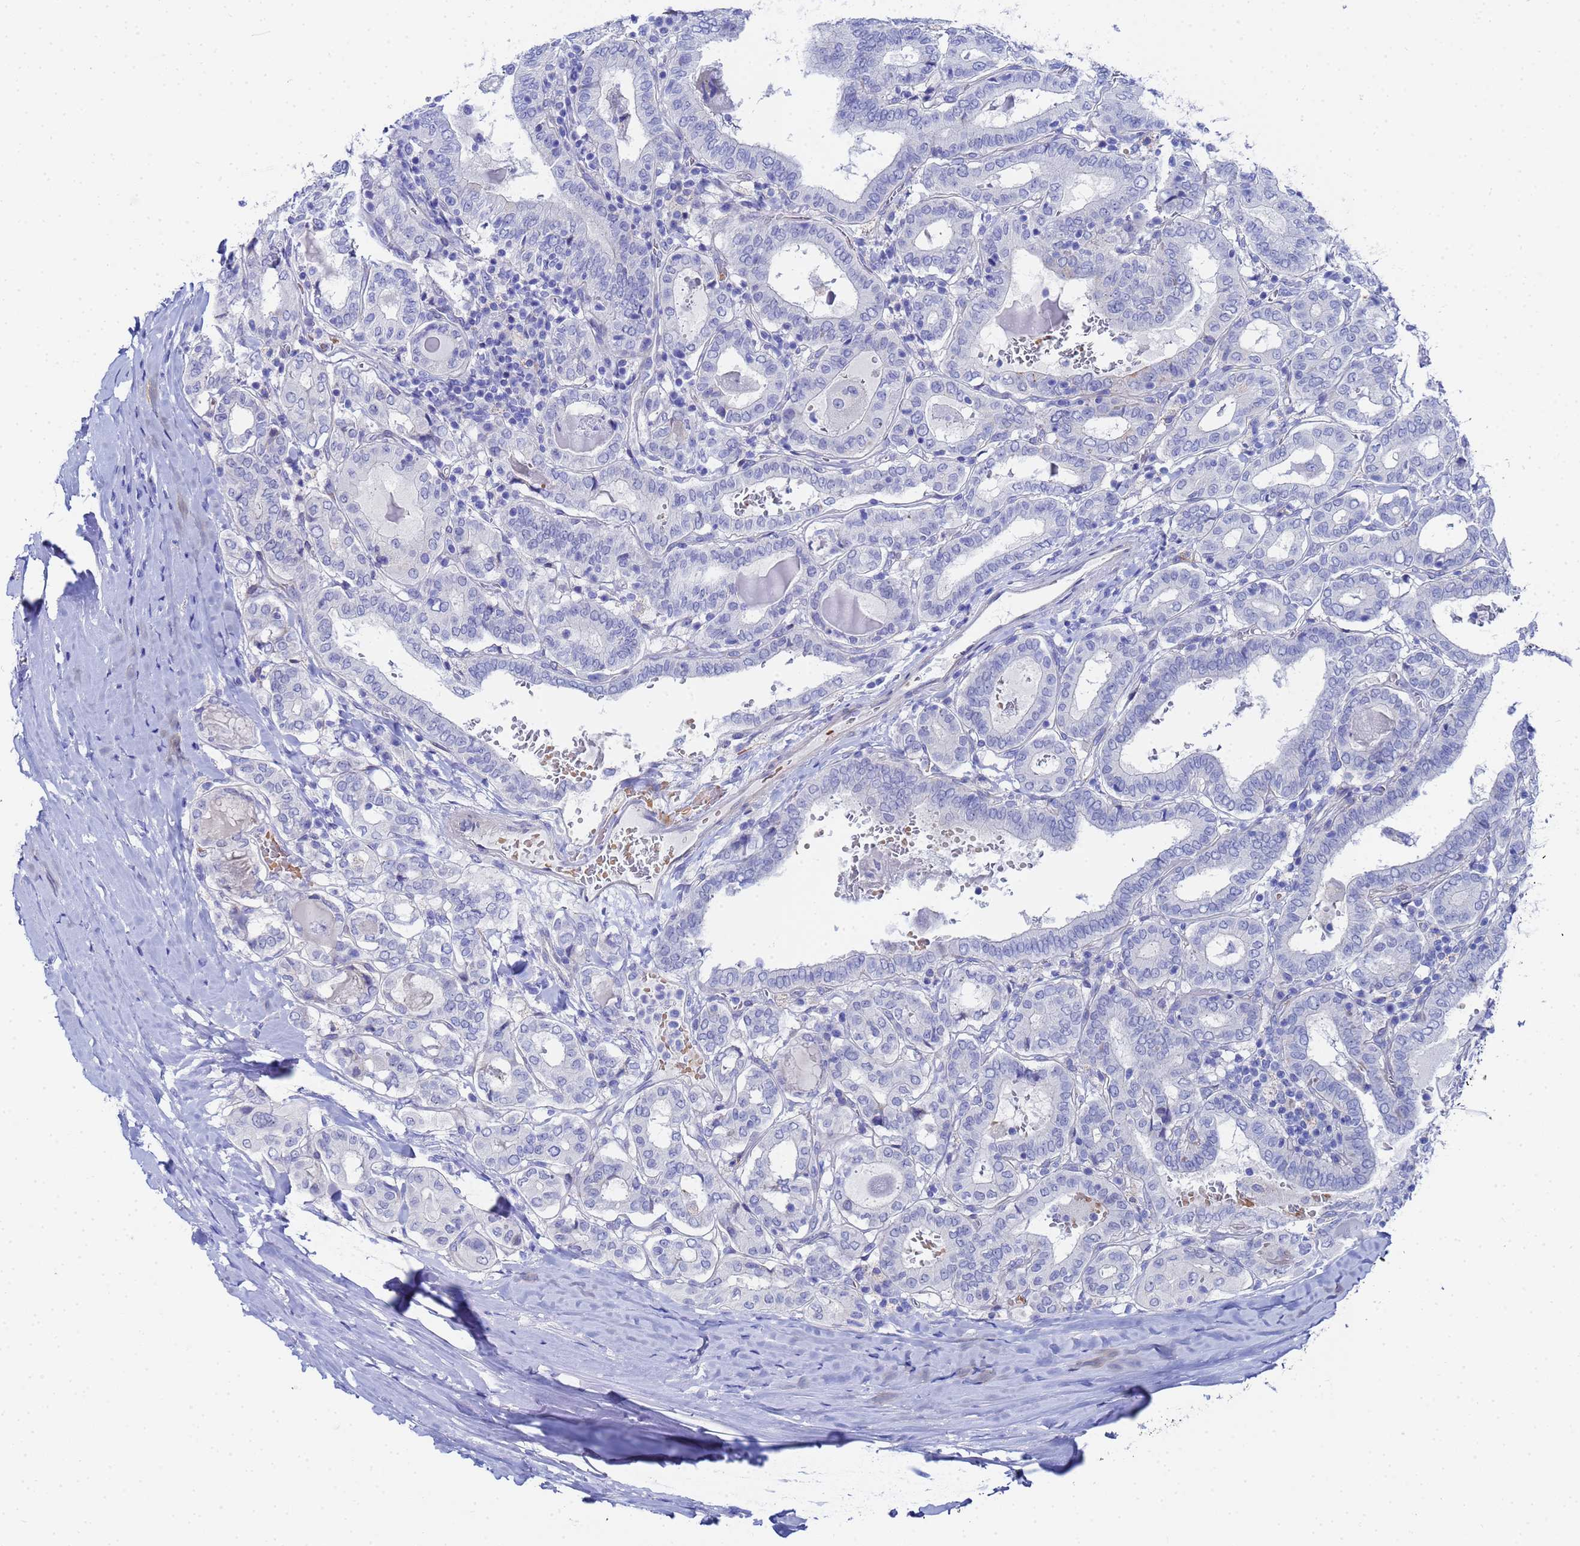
{"staining": {"intensity": "negative", "quantity": "none", "location": "none"}, "tissue": "thyroid cancer", "cell_type": "Tumor cells", "image_type": "cancer", "snomed": [{"axis": "morphology", "description": "Papillary adenocarcinoma, NOS"}, {"axis": "topography", "description": "Thyroid gland"}], "caption": "An immunohistochemistry (IHC) photomicrograph of thyroid cancer is shown. There is no staining in tumor cells of thyroid cancer. (DAB (3,3'-diaminobenzidine) immunohistochemistry with hematoxylin counter stain).", "gene": "ZNF26", "patient": {"sex": "female", "age": 72}}